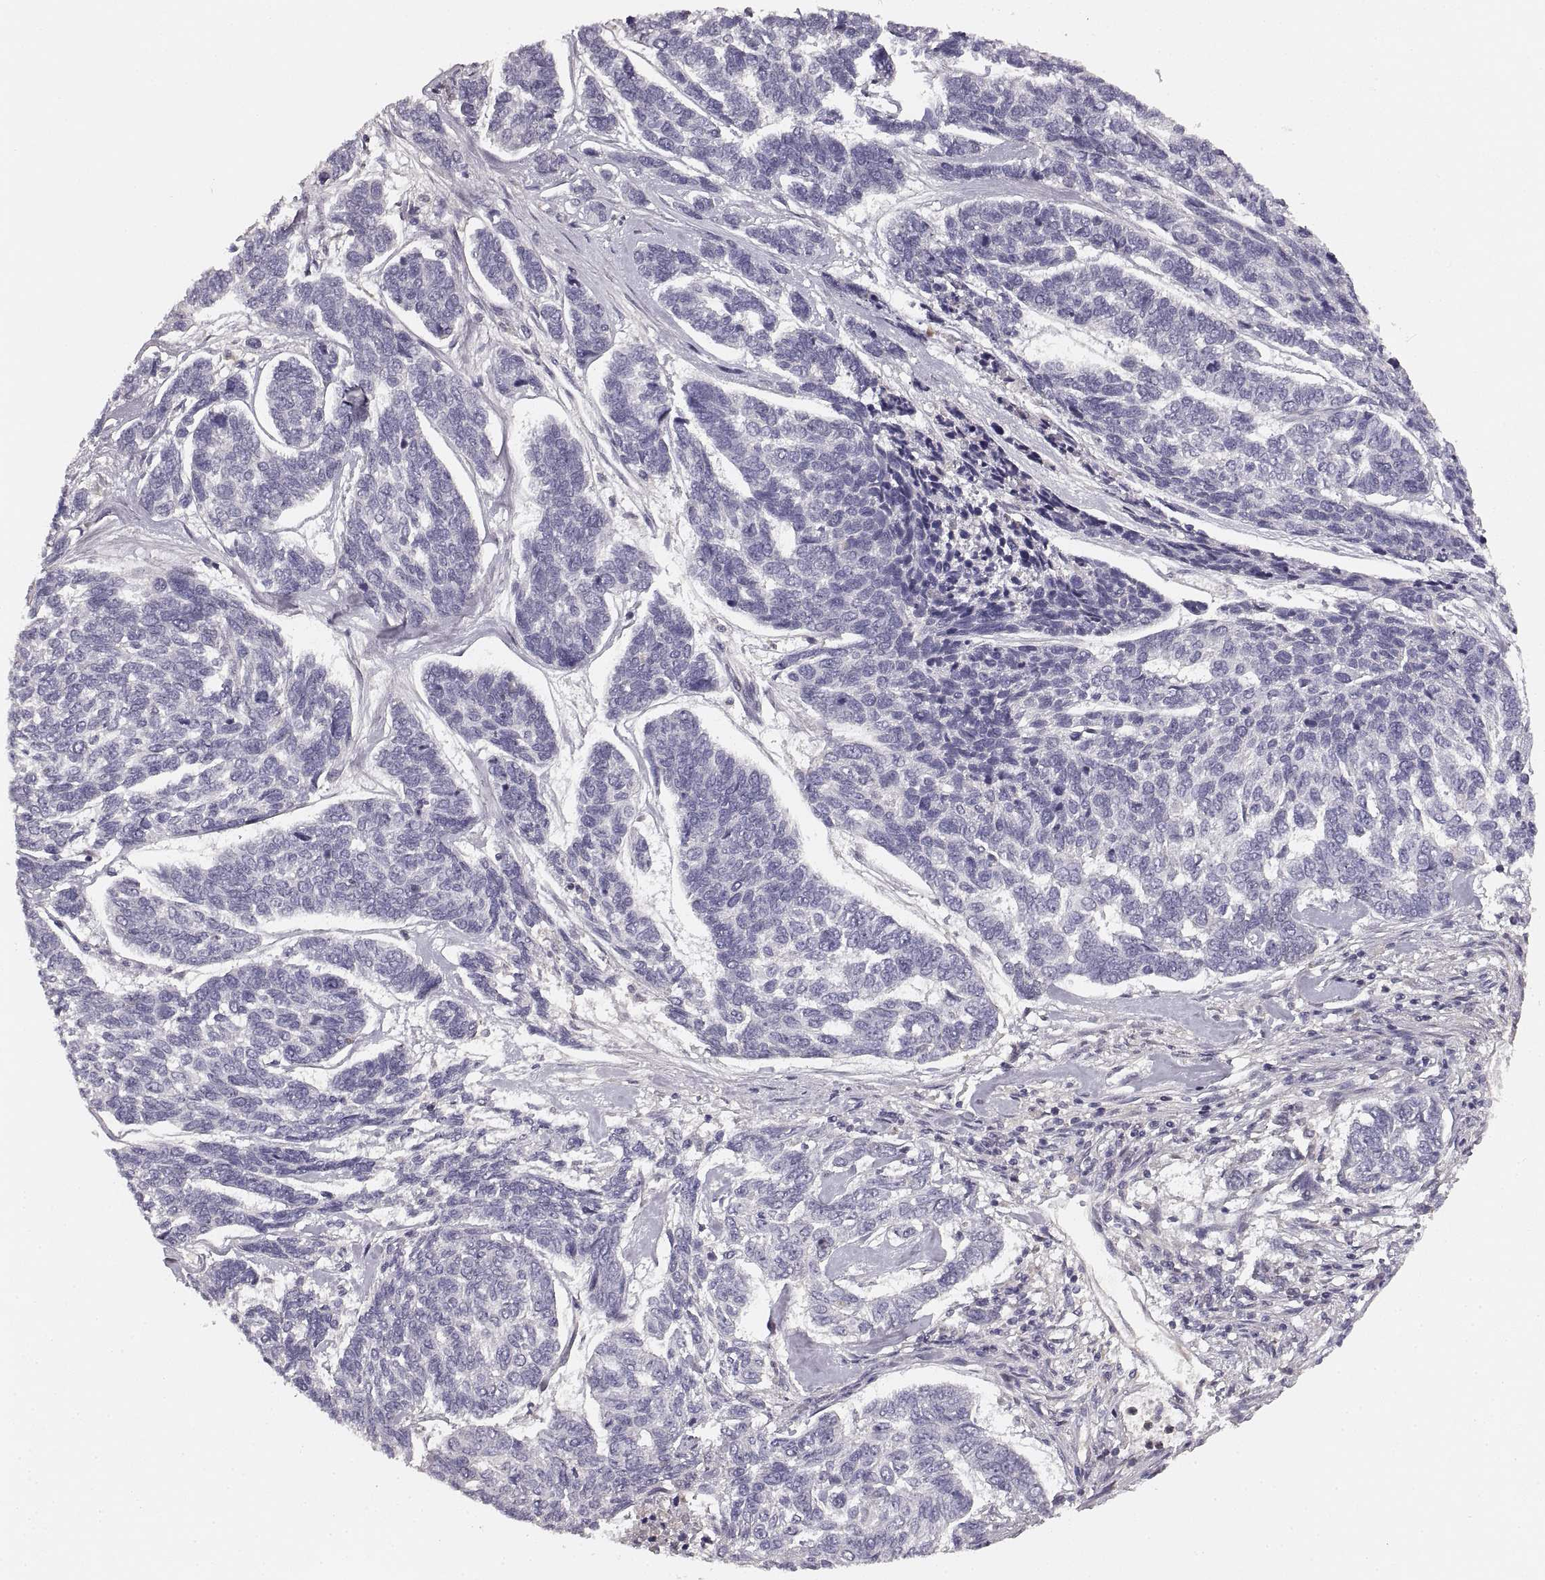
{"staining": {"intensity": "negative", "quantity": "none", "location": "none"}, "tissue": "skin cancer", "cell_type": "Tumor cells", "image_type": "cancer", "snomed": [{"axis": "morphology", "description": "Basal cell carcinoma"}, {"axis": "topography", "description": "Skin"}], "caption": "The photomicrograph displays no staining of tumor cells in skin basal cell carcinoma.", "gene": "RUNDC3A", "patient": {"sex": "female", "age": 65}}